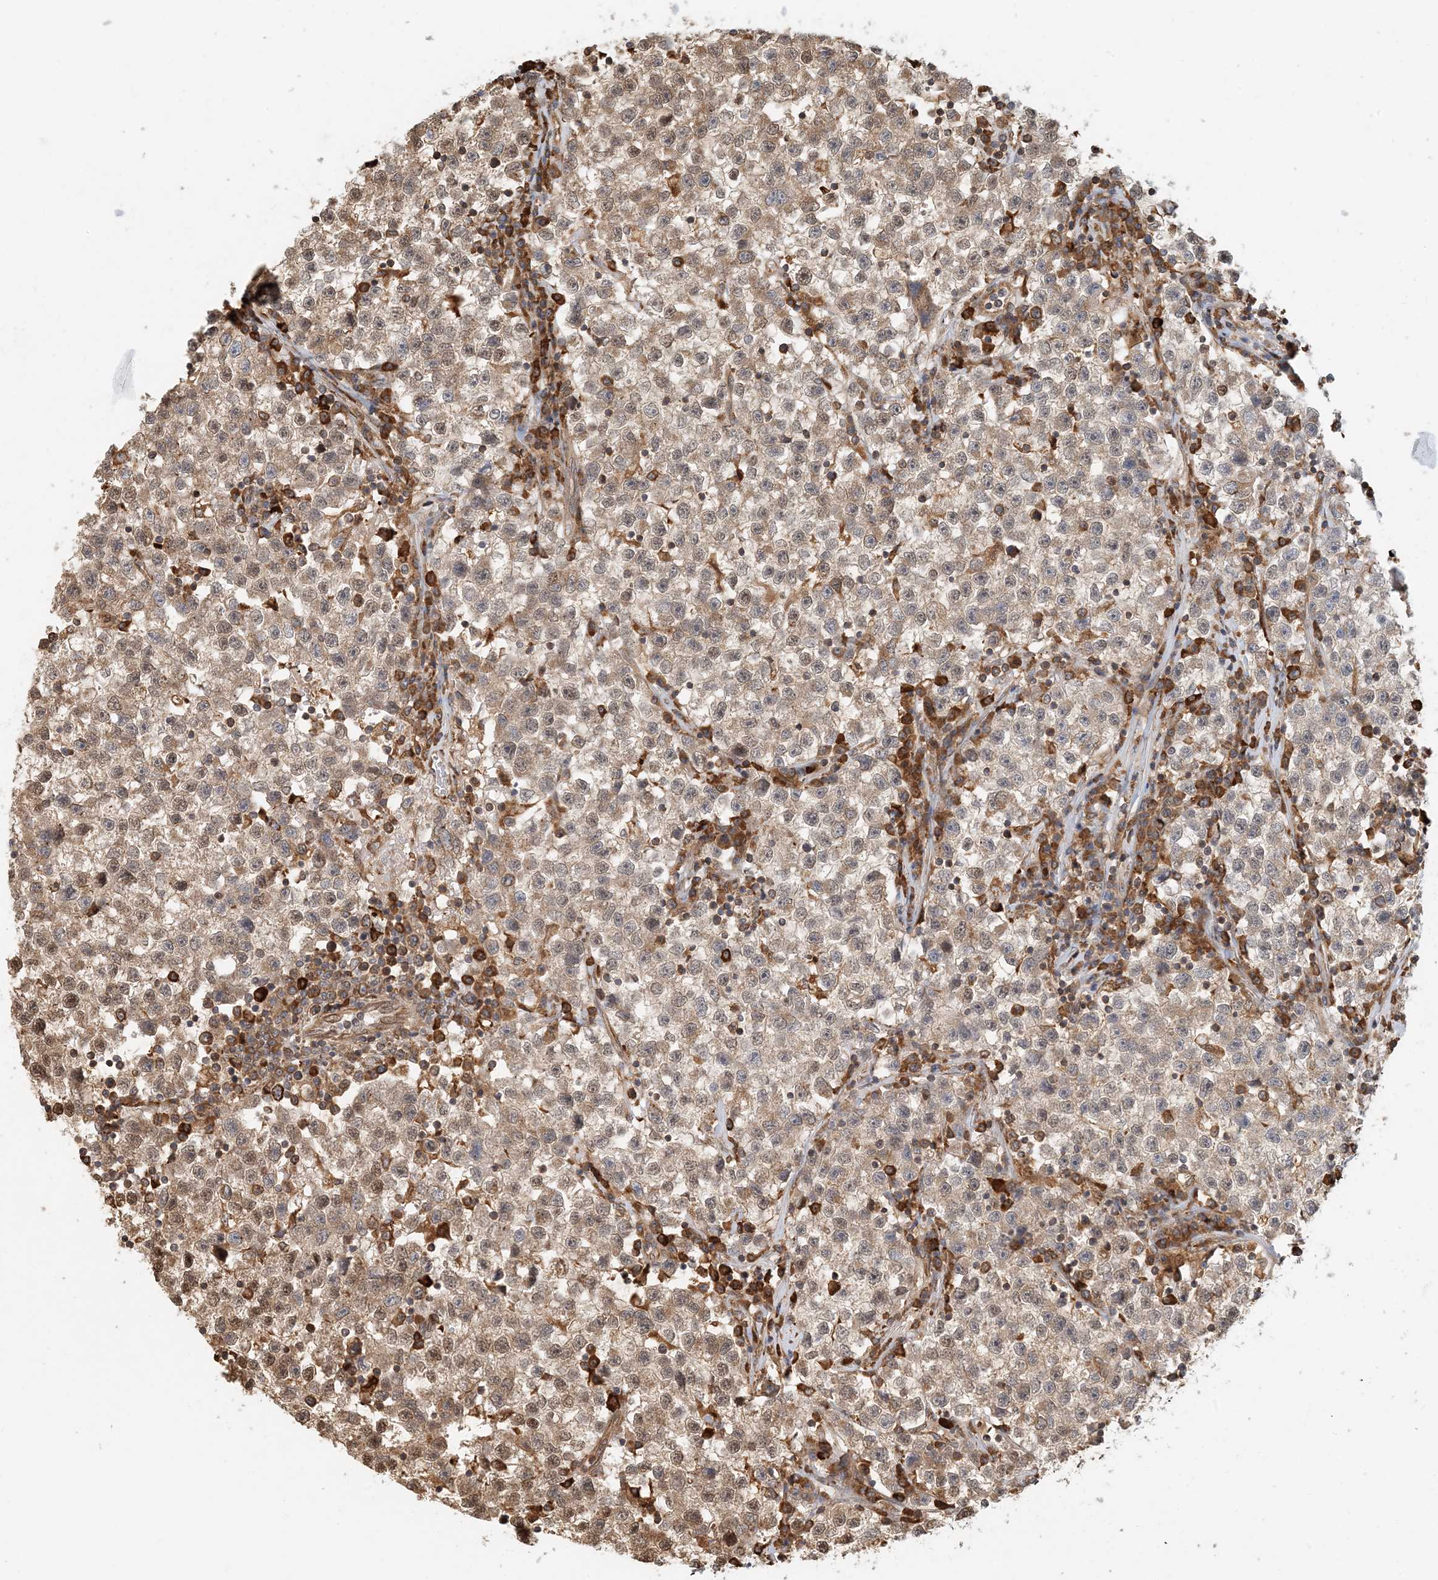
{"staining": {"intensity": "weak", "quantity": ">75%", "location": "cytoplasmic/membranous"}, "tissue": "testis cancer", "cell_type": "Tumor cells", "image_type": "cancer", "snomed": [{"axis": "morphology", "description": "Seminoma, NOS"}, {"axis": "topography", "description": "Testis"}], "caption": "Weak cytoplasmic/membranous expression for a protein is appreciated in approximately >75% of tumor cells of seminoma (testis) using IHC.", "gene": "HNMT", "patient": {"sex": "male", "age": 22}}